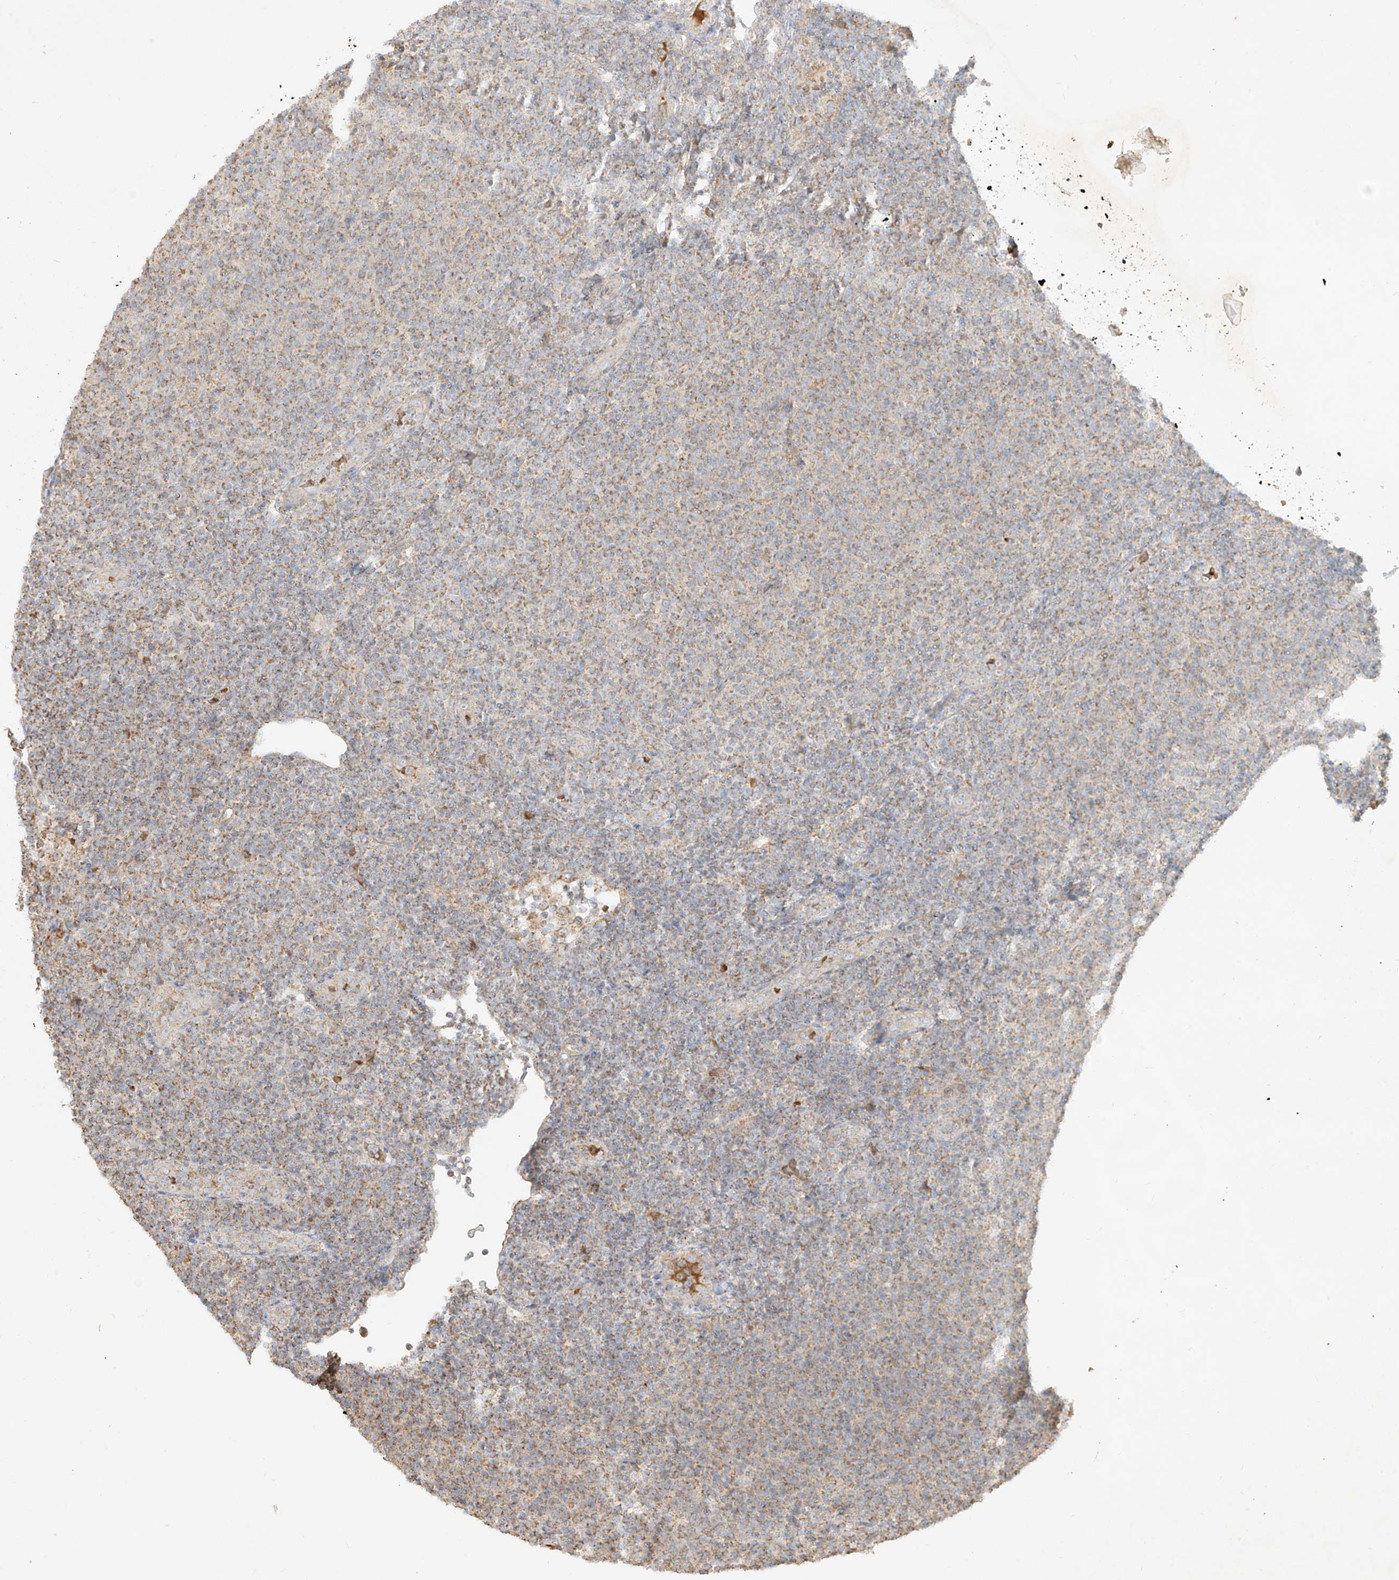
{"staining": {"intensity": "weak", "quantity": "25%-75%", "location": "cytoplasmic/membranous"}, "tissue": "lymphoma", "cell_type": "Tumor cells", "image_type": "cancer", "snomed": [{"axis": "morphology", "description": "Malignant lymphoma, non-Hodgkin's type, Low grade"}, {"axis": "topography", "description": "Lymph node"}], "caption": "Human lymphoma stained with a protein marker reveals weak staining in tumor cells.", "gene": "KPNA7", "patient": {"sex": "male", "age": 66}}